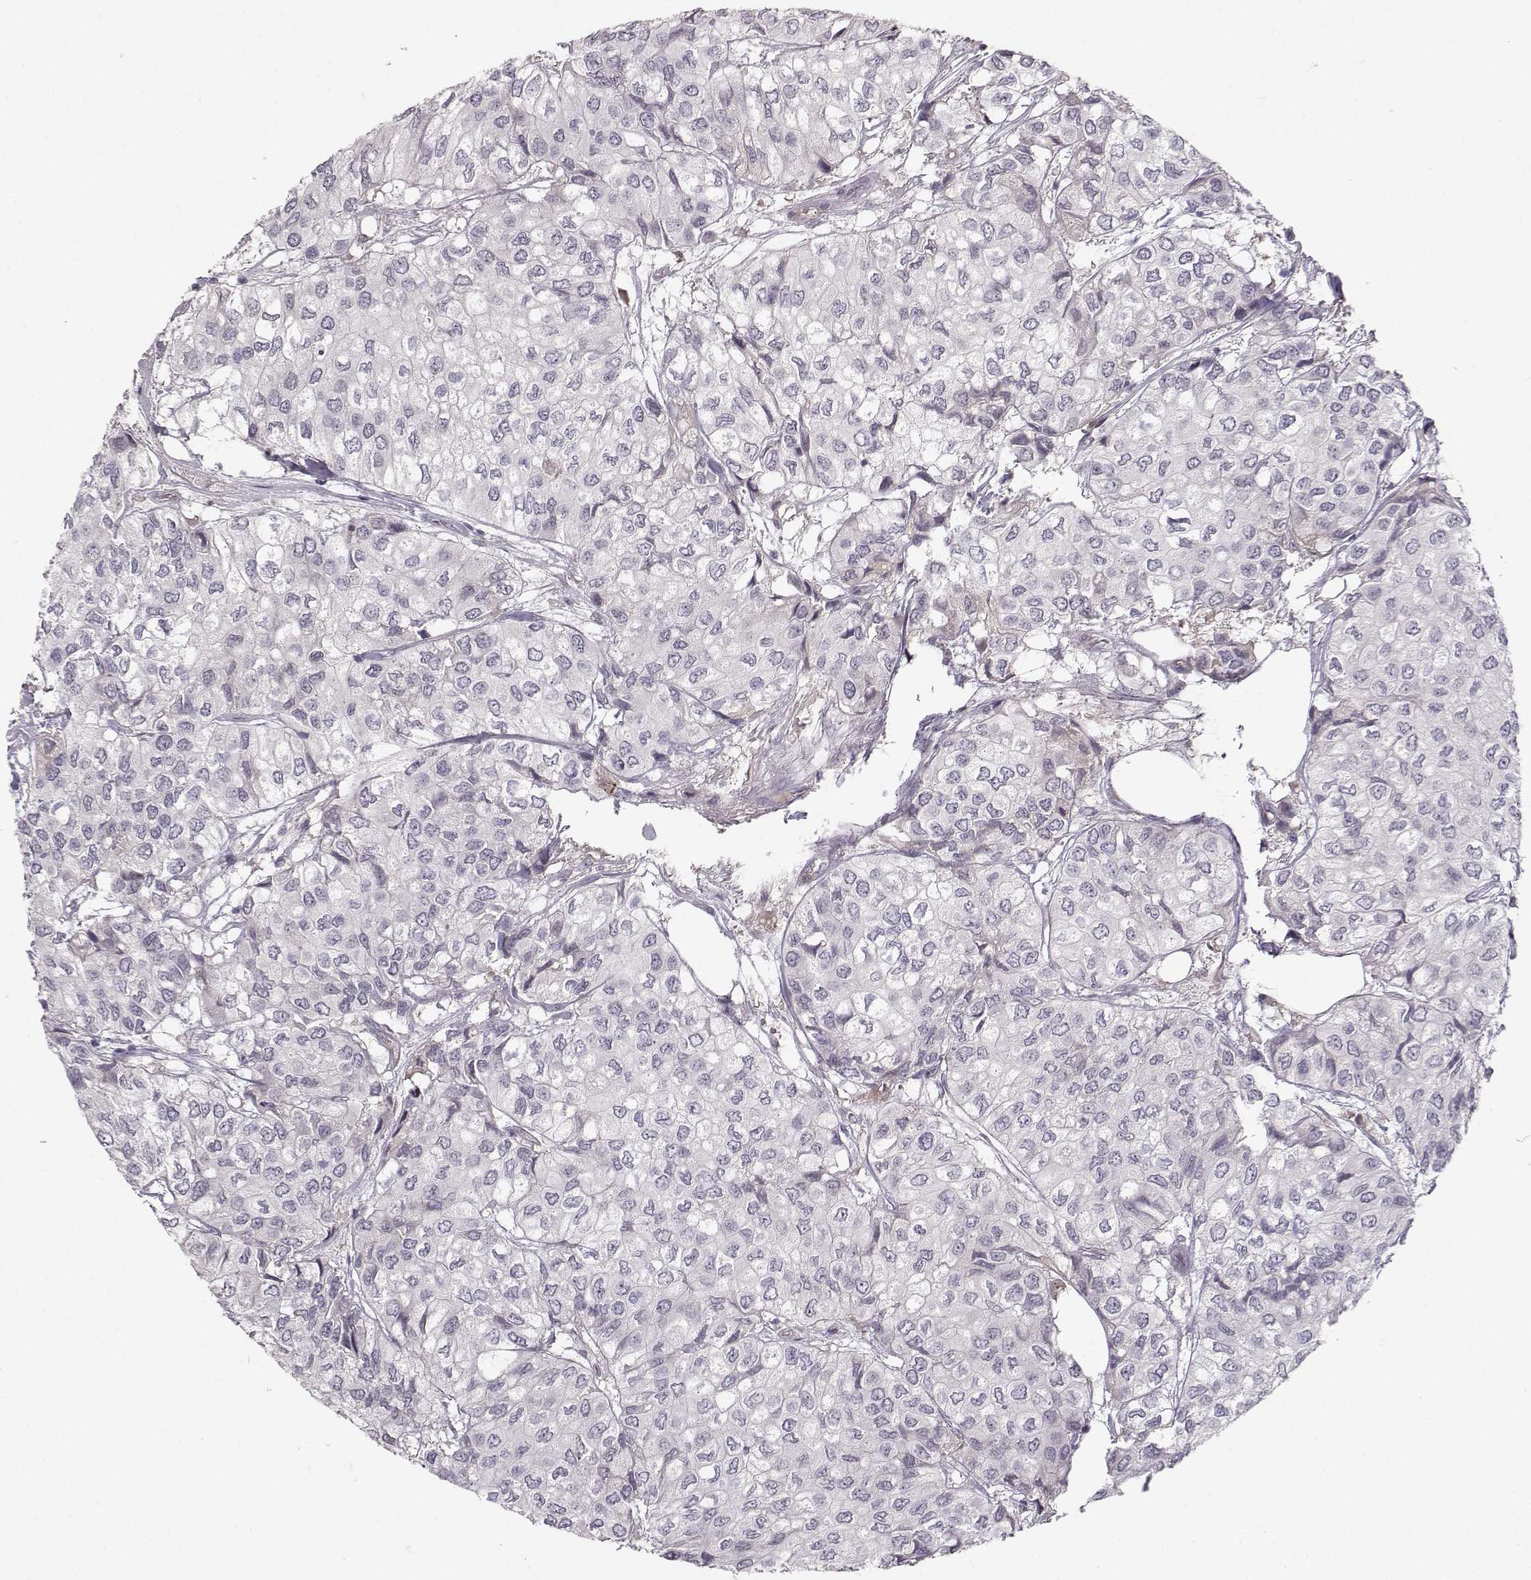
{"staining": {"intensity": "negative", "quantity": "none", "location": "none"}, "tissue": "urothelial cancer", "cell_type": "Tumor cells", "image_type": "cancer", "snomed": [{"axis": "morphology", "description": "Urothelial carcinoma, High grade"}, {"axis": "topography", "description": "Urinary bladder"}], "caption": "Immunohistochemistry of human urothelial carcinoma (high-grade) reveals no expression in tumor cells.", "gene": "OPRD1", "patient": {"sex": "male", "age": 73}}